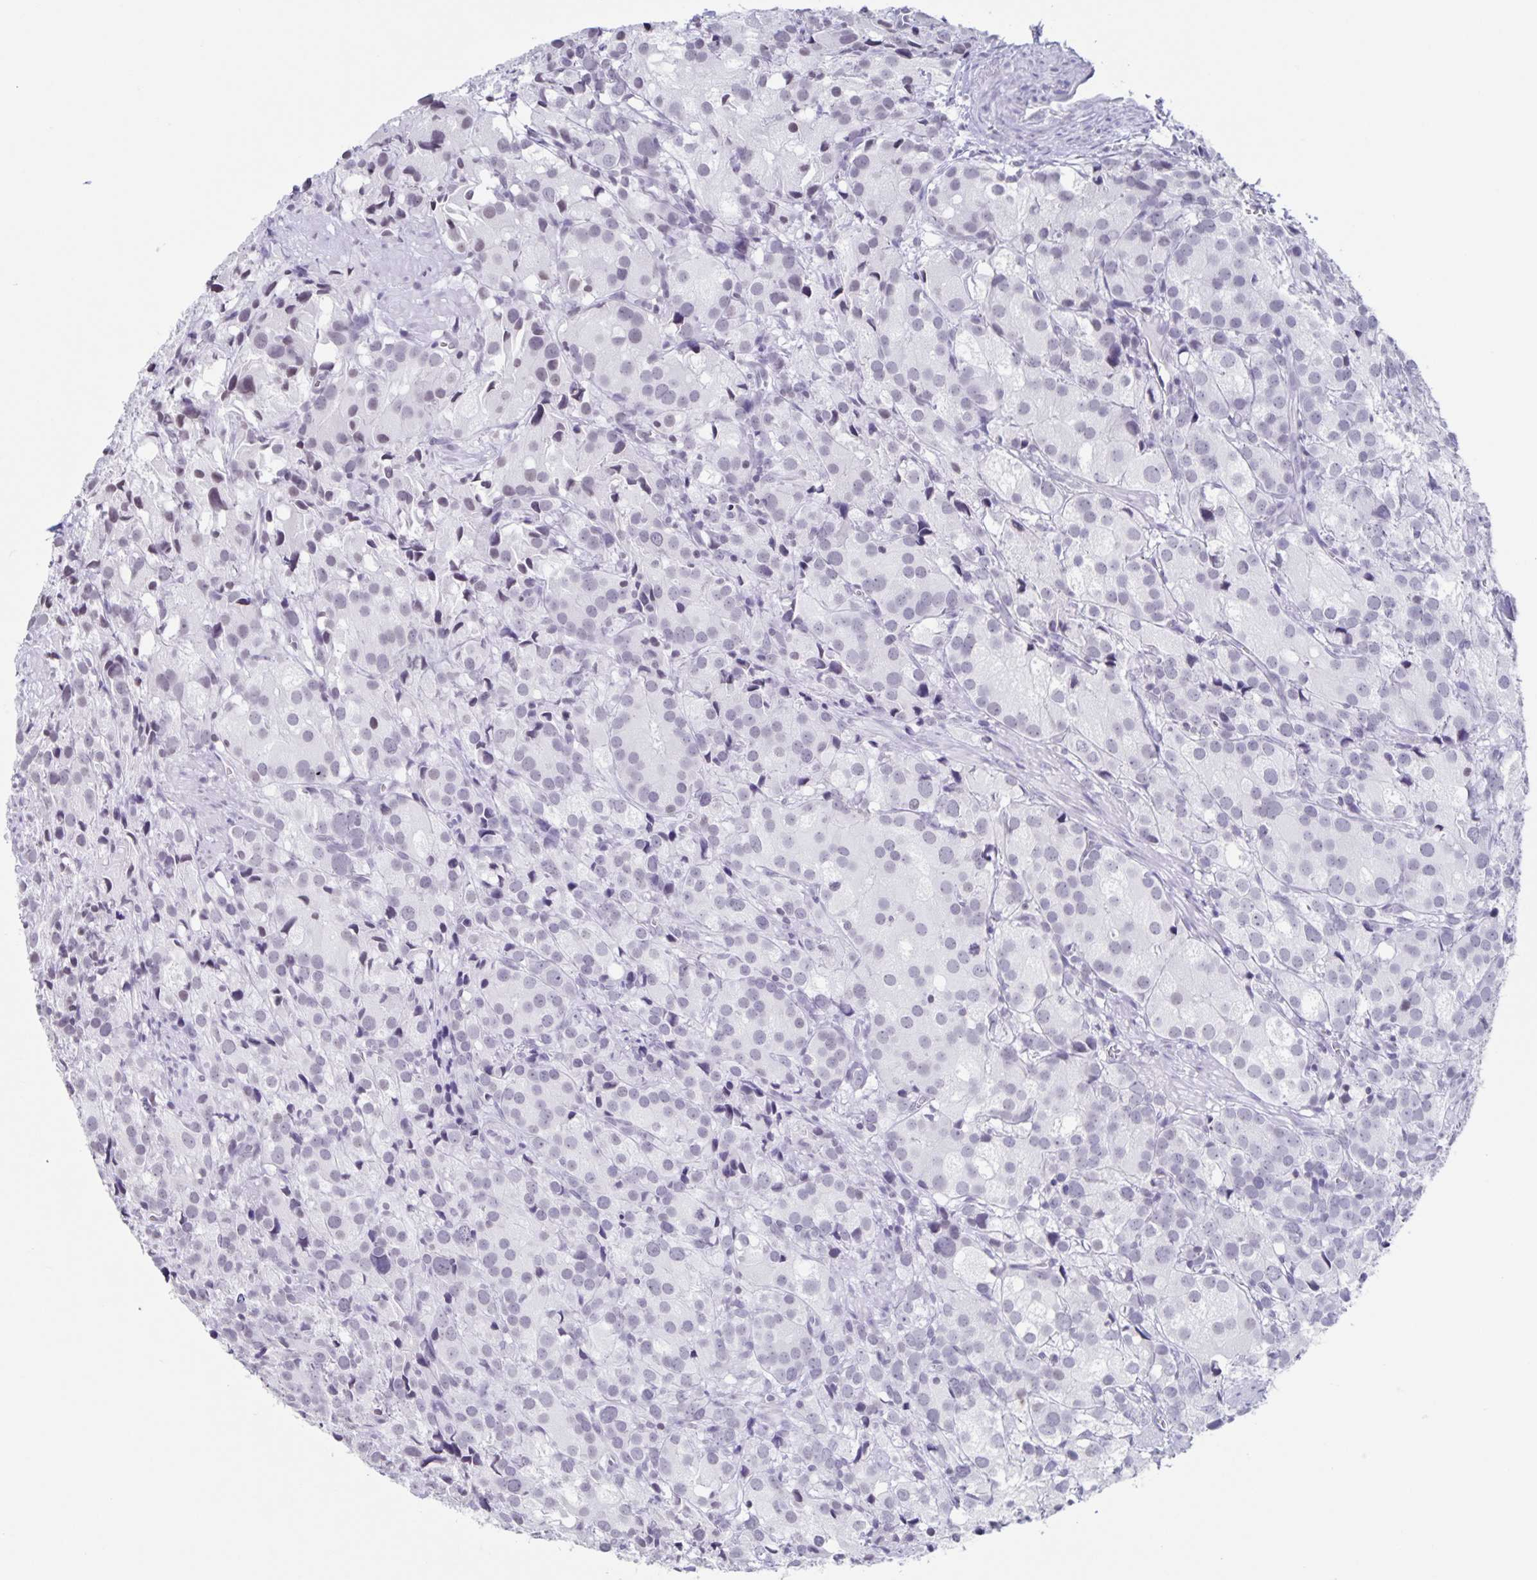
{"staining": {"intensity": "negative", "quantity": "none", "location": "none"}, "tissue": "prostate cancer", "cell_type": "Tumor cells", "image_type": "cancer", "snomed": [{"axis": "morphology", "description": "Adenocarcinoma, High grade"}, {"axis": "topography", "description": "Prostate"}], "caption": "An image of human prostate cancer is negative for staining in tumor cells.", "gene": "LCE6A", "patient": {"sex": "male", "age": 86}}